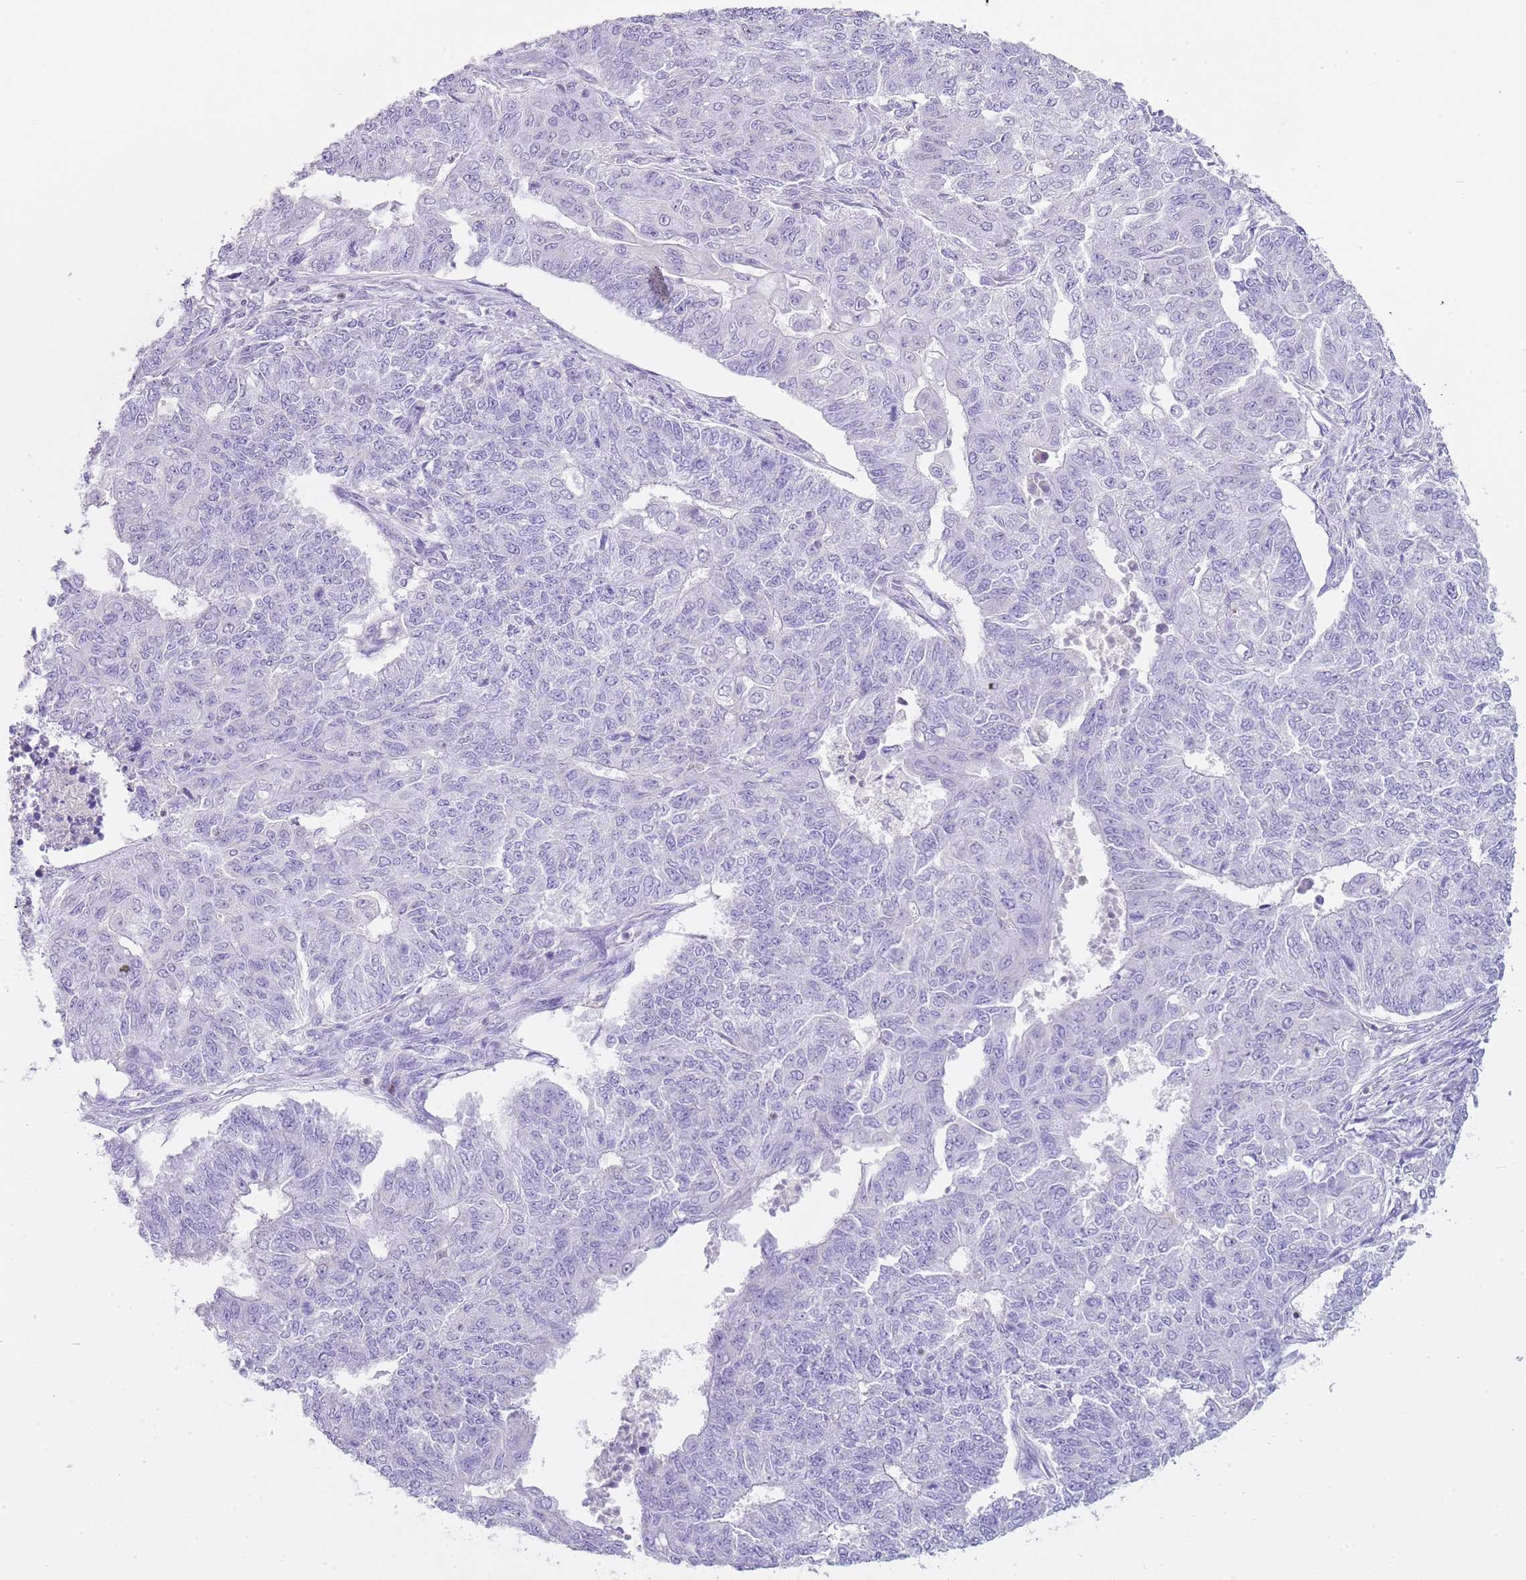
{"staining": {"intensity": "negative", "quantity": "none", "location": "none"}, "tissue": "endometrial cancer", "cell_type": "Tumor cells", "image_type": "cancer", "snomed": [{"axis": "morphology", "description": "Adenocarcinoma, NOS"}, {"axis": "topography", "description": "Endometrium"}], "caption": "There is no significant staining in tumor cells of endometrial adenocarcinoma.", "gene": "NBPF20", "patient": {"sex": "female", "age": 32}}